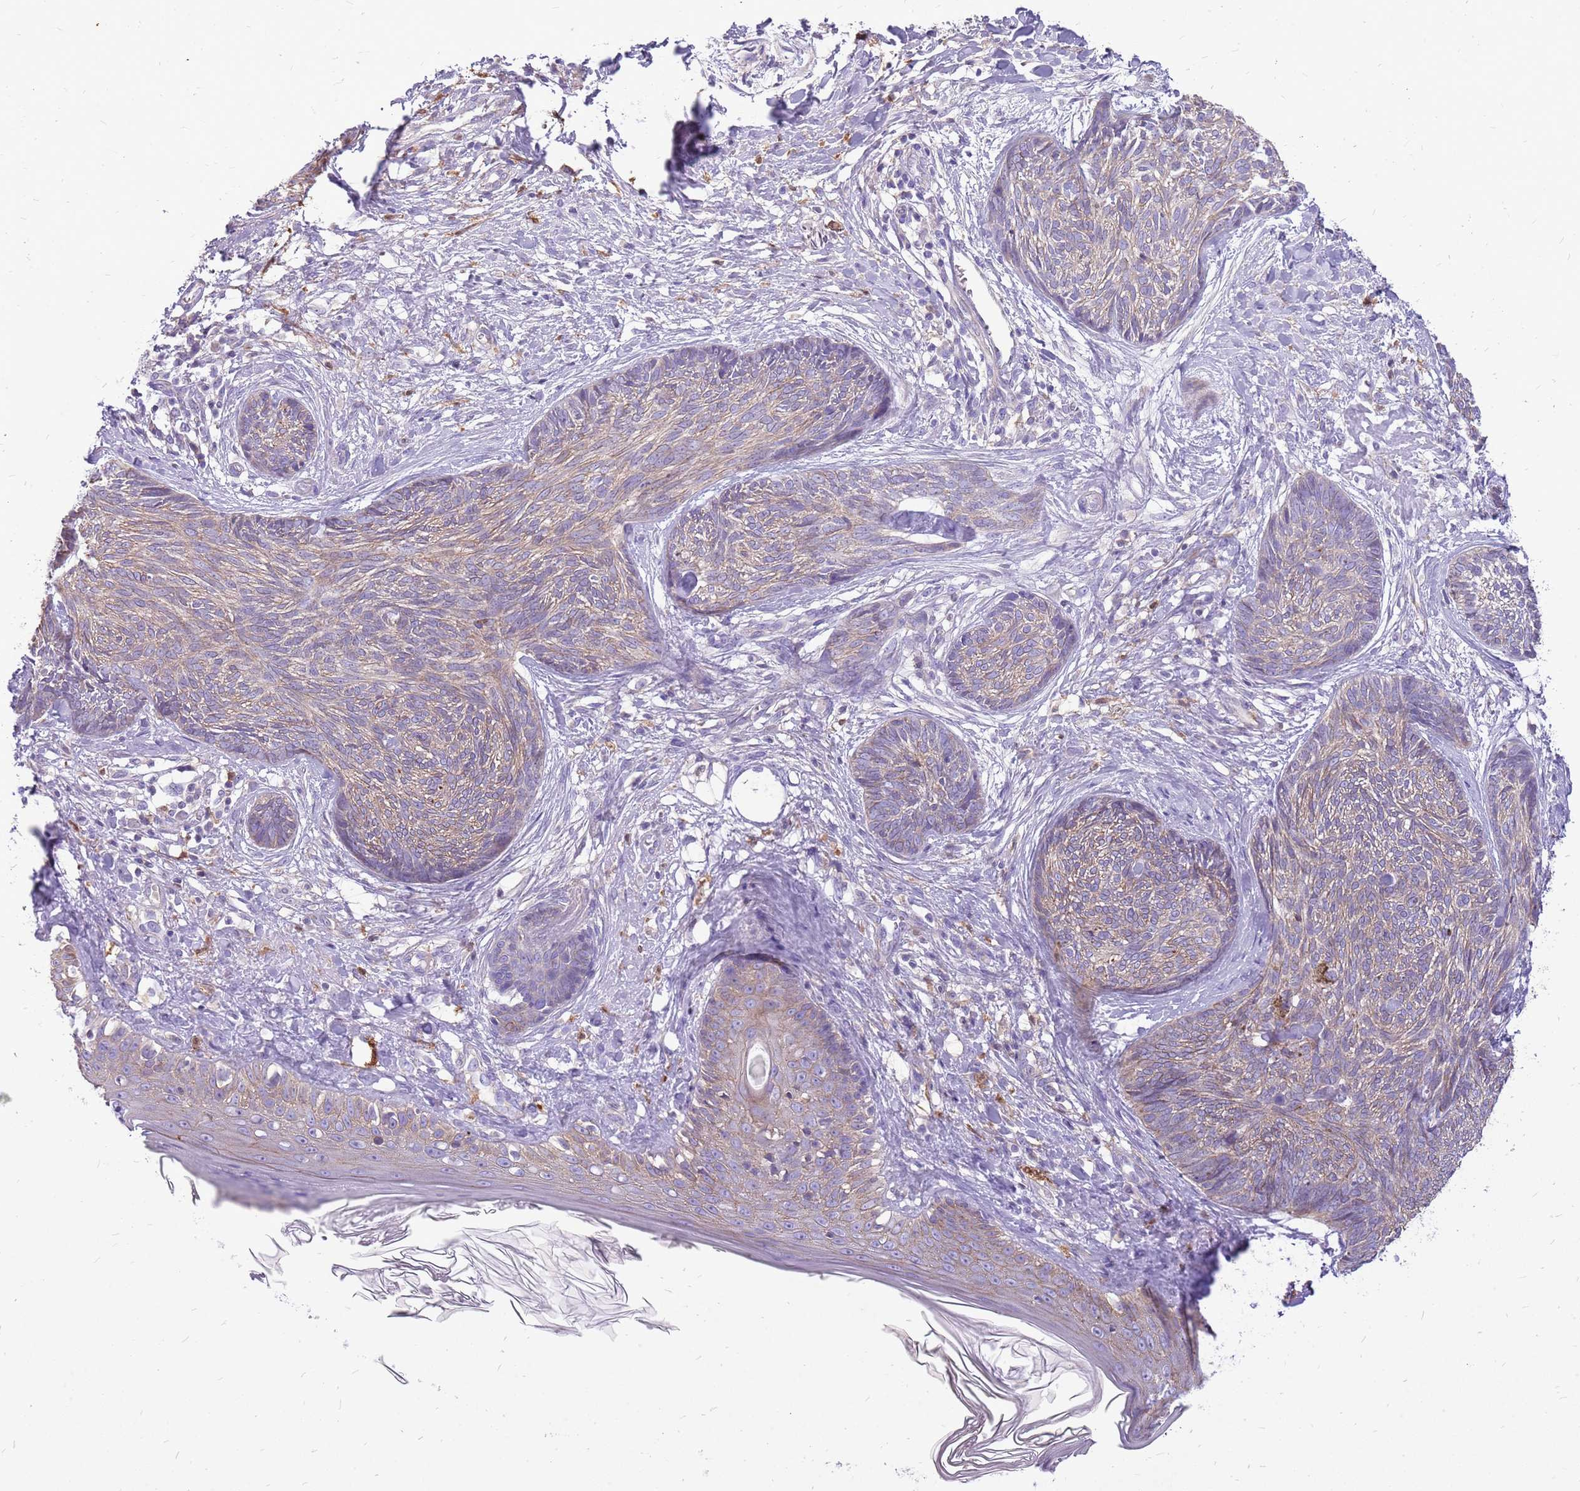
{"staining": {"intensity": "weak", "quantity": "<25%", "location": "cytoplasmic/membranous"}, "tissue": "skin cancer", "cell_type": "Tumor cells", "image_type": "cancer", "snomed": [{"axis": "morphology", "description": "Basal cell carcinoma"}, {"axis": "topography", "description": "Skin"}], "caption": "Immunohistochemistry (IHC) of human skin cancer displays no positivity in tumor cells. (Immunohistochemistry, brightfield microscopy, high magnification).", "gene": "WDR90", "patient": {"sex": "male", "age": 73}}